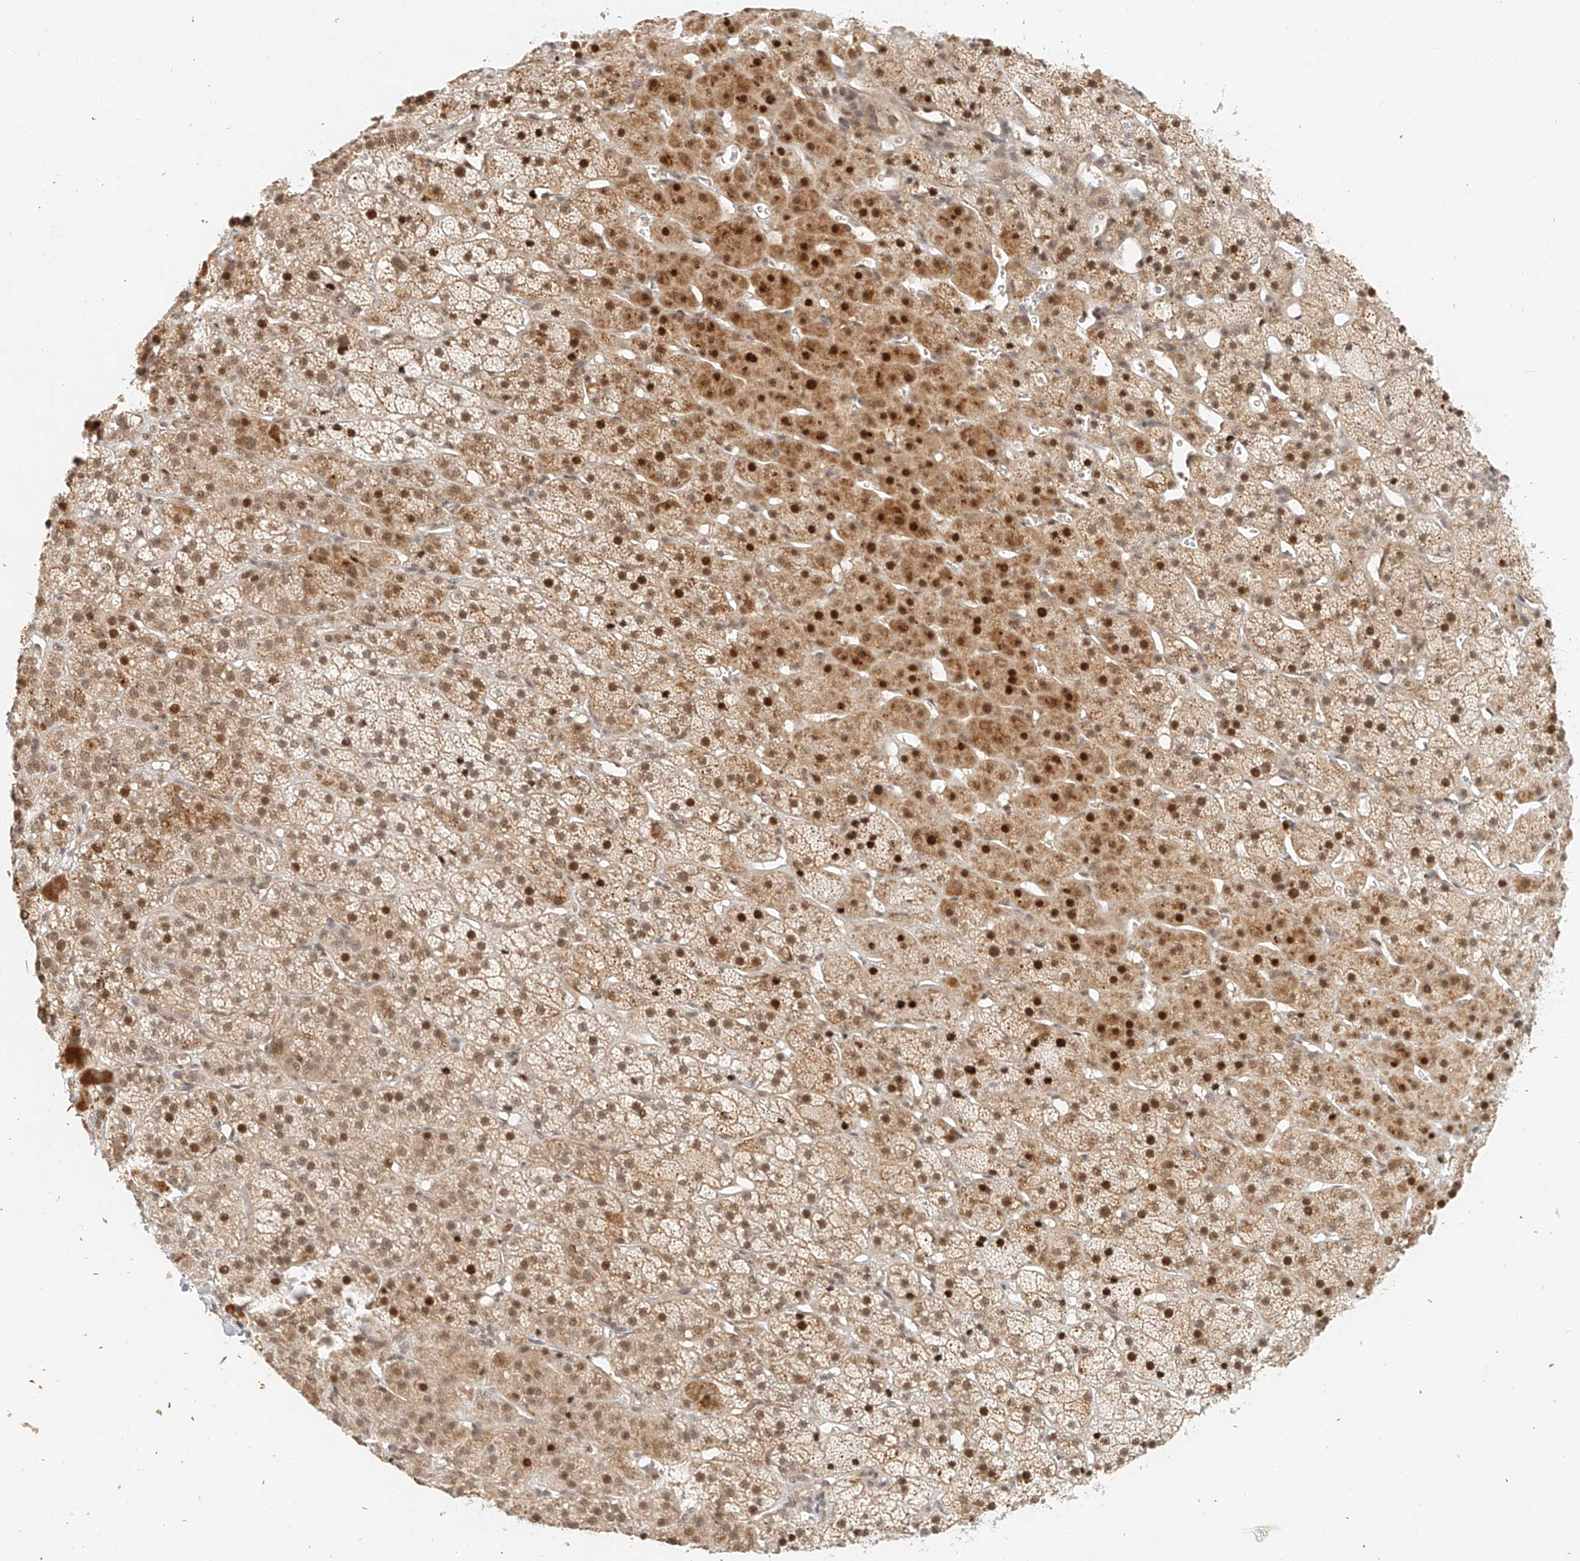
{"staining": {"intensity": "strong", "quantity": "25%-75%", "location": "cytoplasmic/membranous,nuclear"}, "tissue": "adrenal gland", "cell_type": "Glandular cells", "image_type": "normal", "snomed": [{"axis": "morphology", "description": "Normal tissue, NOS"}, {"axis": "topography", "description": "Adrenal gland"}], "caption": "Immunohistochemical staining of benign adrenal gland displays high levels of strong cytoplasmic/membranous,nuclear staining in about 25%-75% of glandular cells. Nuclei are stained in blue.", "gene": "CXorf58", "patient": {"sex": "female", "age": 57}}